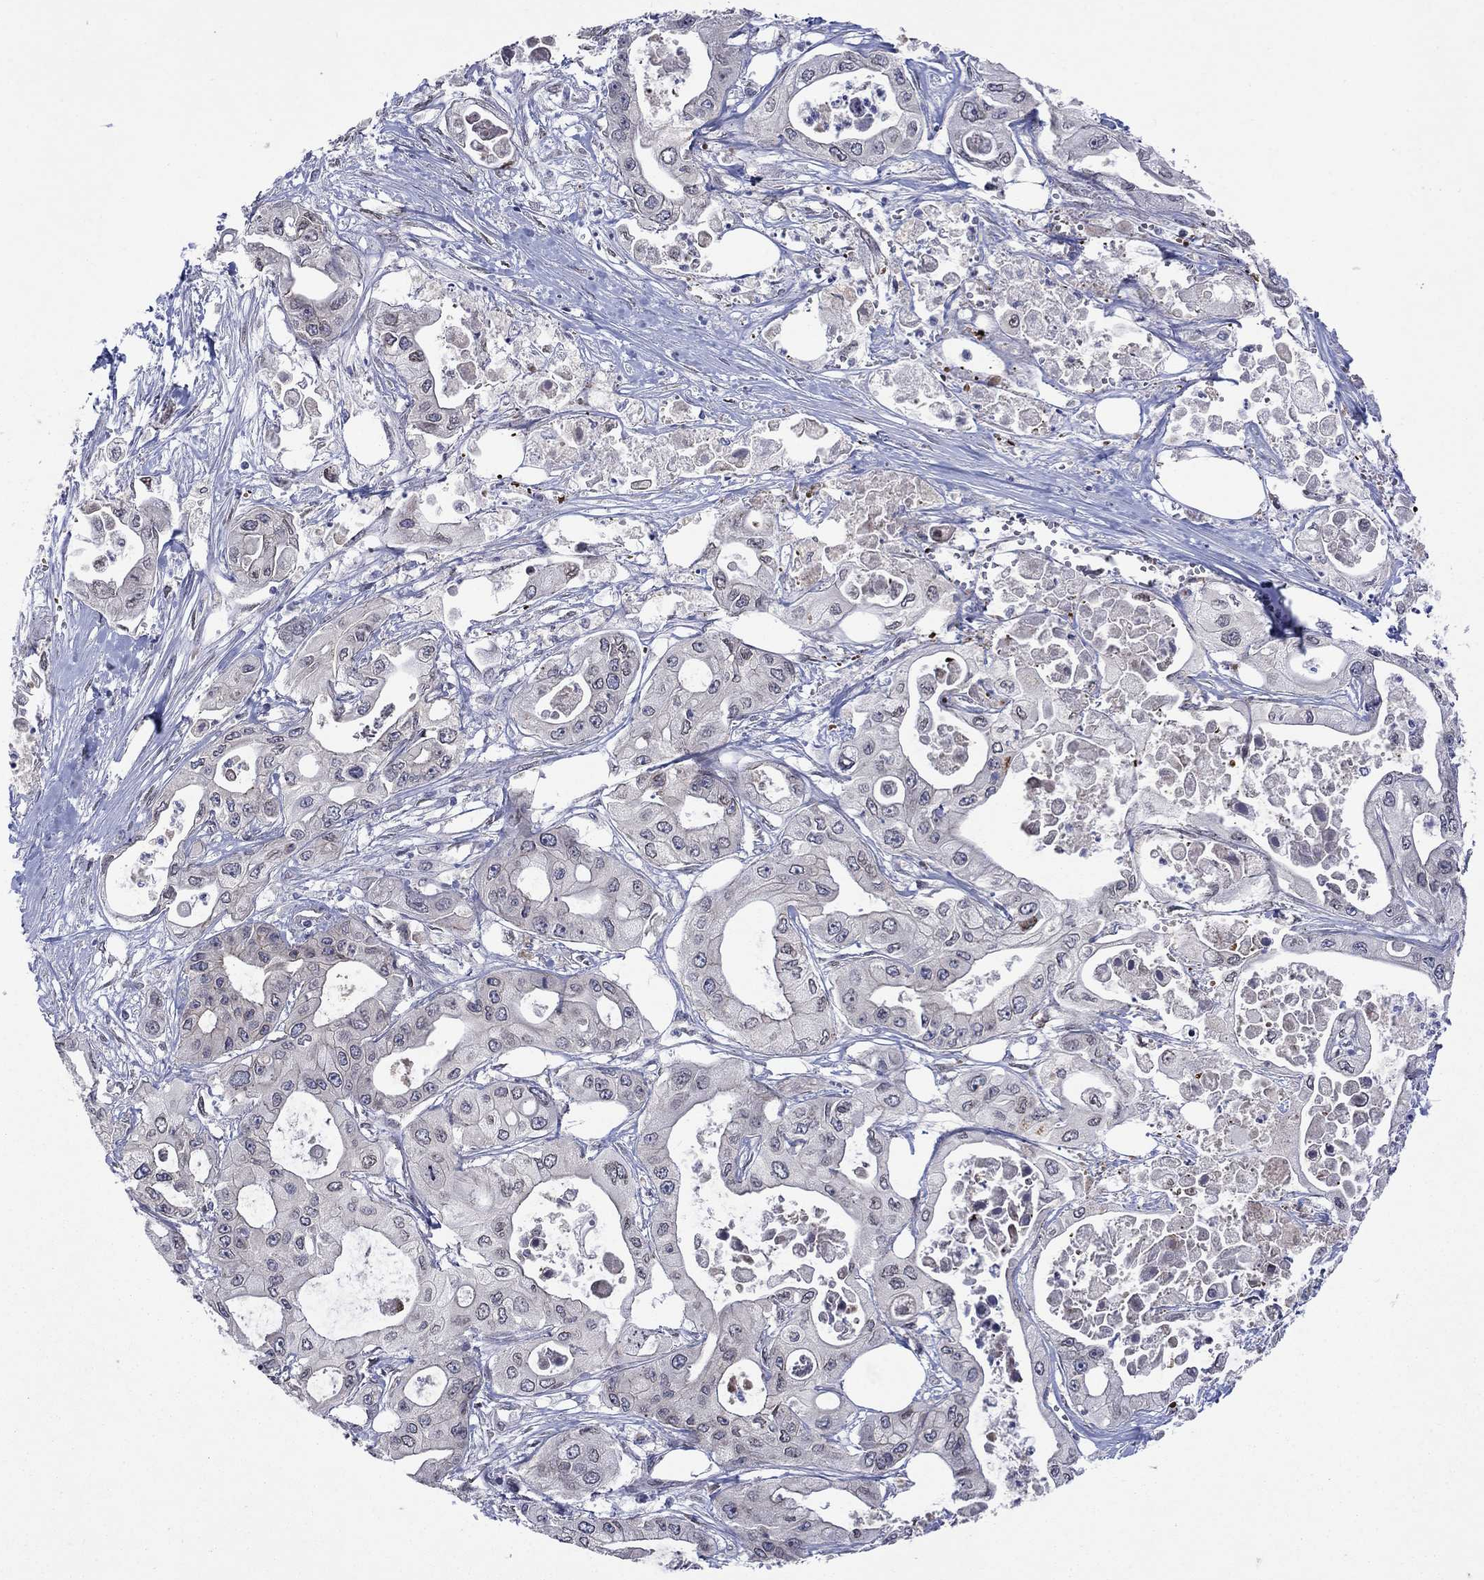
{"staining": {"intensity": "negative", "quantity": "none", "location": "none"}, "tissue": "pancreatic cancer", "cell_type": "Tumor cells", "image_type": "cancer", "snomed": [{"axis": "morphology", "description": "Adenocarcinoma, NOS"}, {"axis": "topography", "description": "Pancreas"}], "caption": "The histopathology image reveals no significant expression in tumor cells of adenocarcinoma (pancreatic).", "gene": "EMC9", "patient": {"sex": "male", "age": 70}}